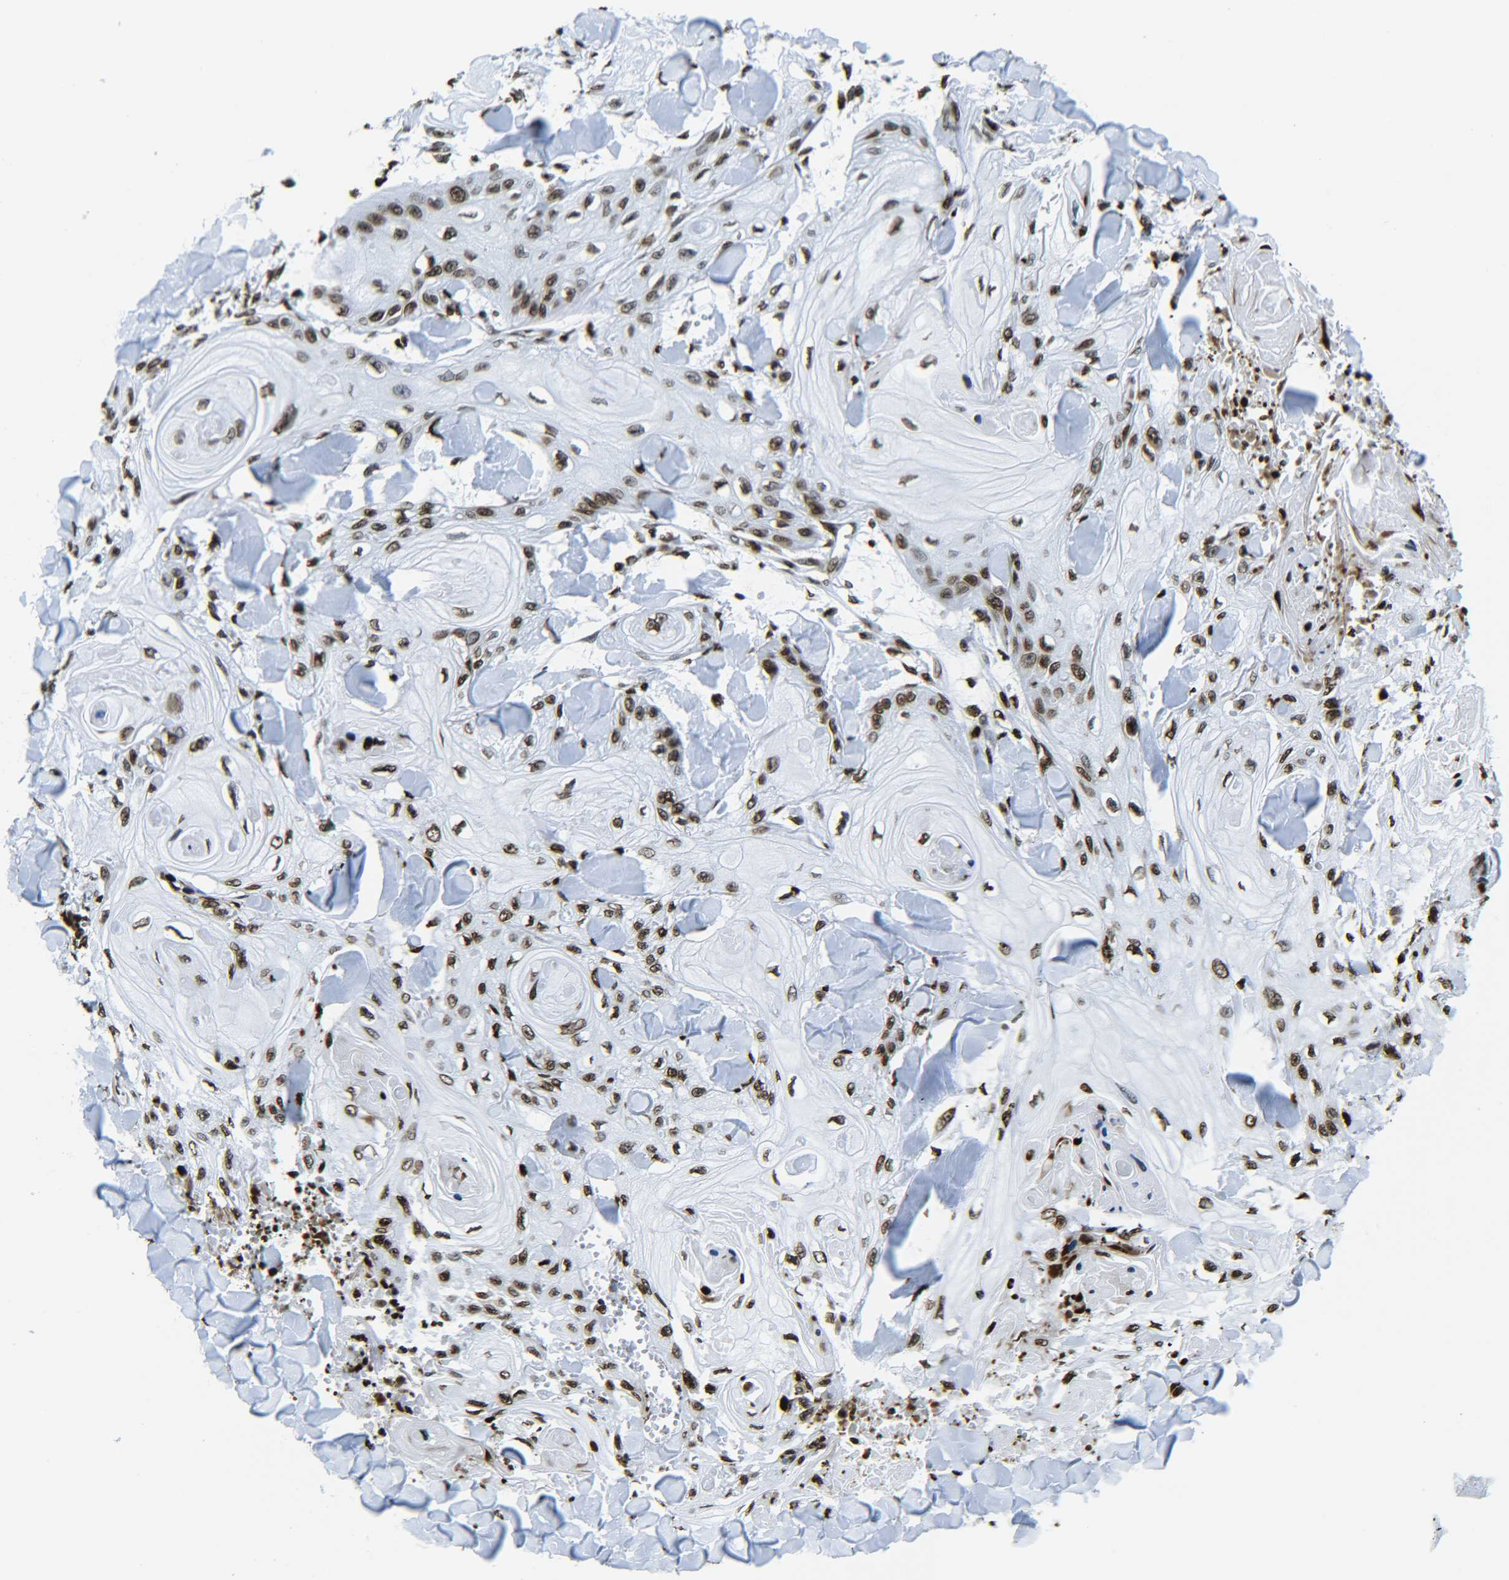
{"staining": {"intensity": "moderate", "quantity": ">75%", "location": "nuclear"}, "tissue": "skin cancer", "cell_type": "Tumor cells", "image_type": "cancer", "snomed": [{"axis": "morphology", "description": "Squamous cell carcinoma, NOS"}, {"axis": "topography", "description": "Skin"}], "caption": "Protein staining of skin squamous cell carcinoma tissue reveals moderate nuclear staining in approximately >75% of tumor cells.", "gene": "H2AX", "patient": {"sex": "male", "age": 74}}